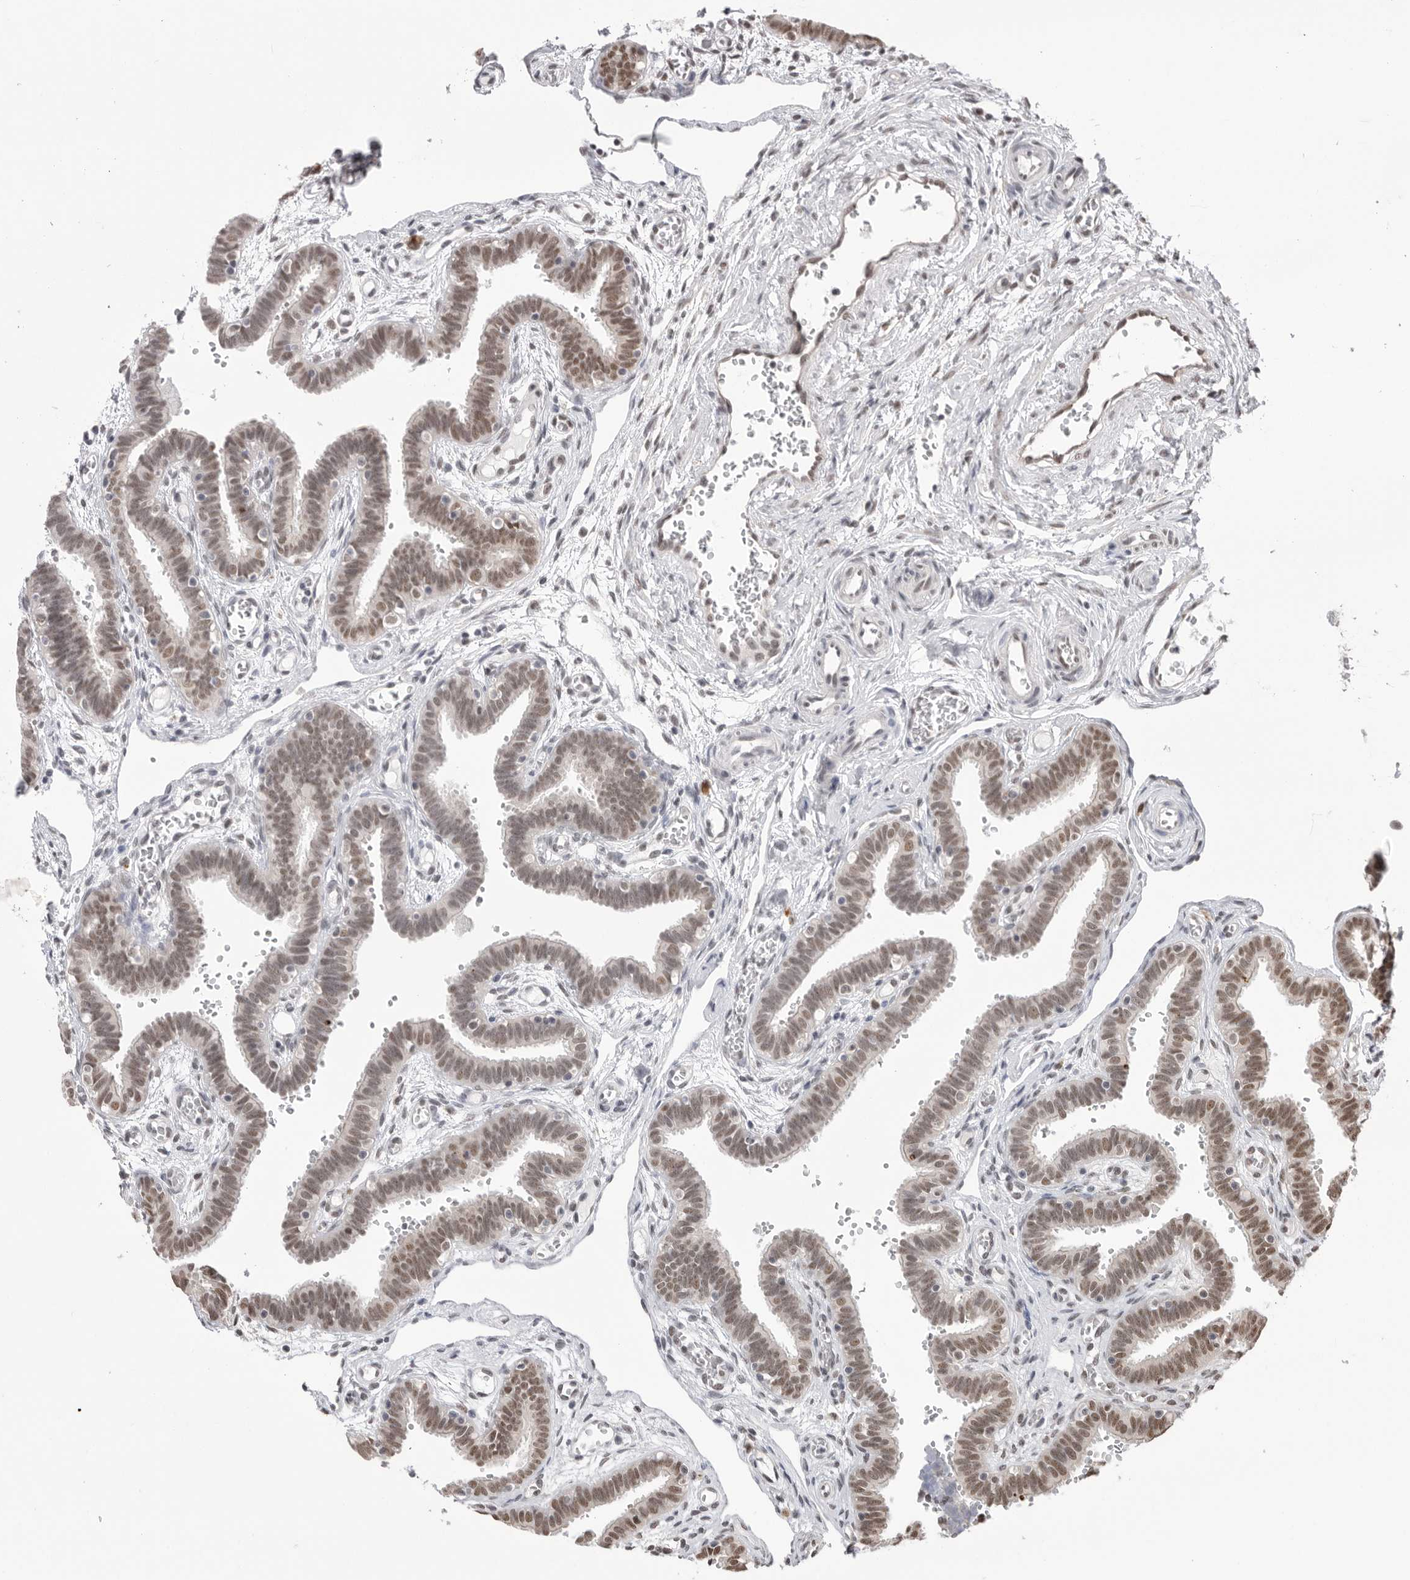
{"staining": {"intensity": "moderate", "quantity": "25%-75%", "location": "nuclear"}, "tissue": "fallopian tube", "cell_type": "Glandular cells", "image_type": "normal", "snomed": [{"axis": "morphology", "description": "Normal tissue, NOS"}, {"axis": "topography", "description": "Fallopian tube"}, {"axis": "topography", "description": "Placenta"}], "caption": "The photomicrograph displays immunohistochemical staining of unremarkable fallopian tube. There is moderate nuclear positivity is present in approximately 25%-75% of glandular cells.", "gene": "BCLAF3", "patient": {"sex": "female", "age": 32}}